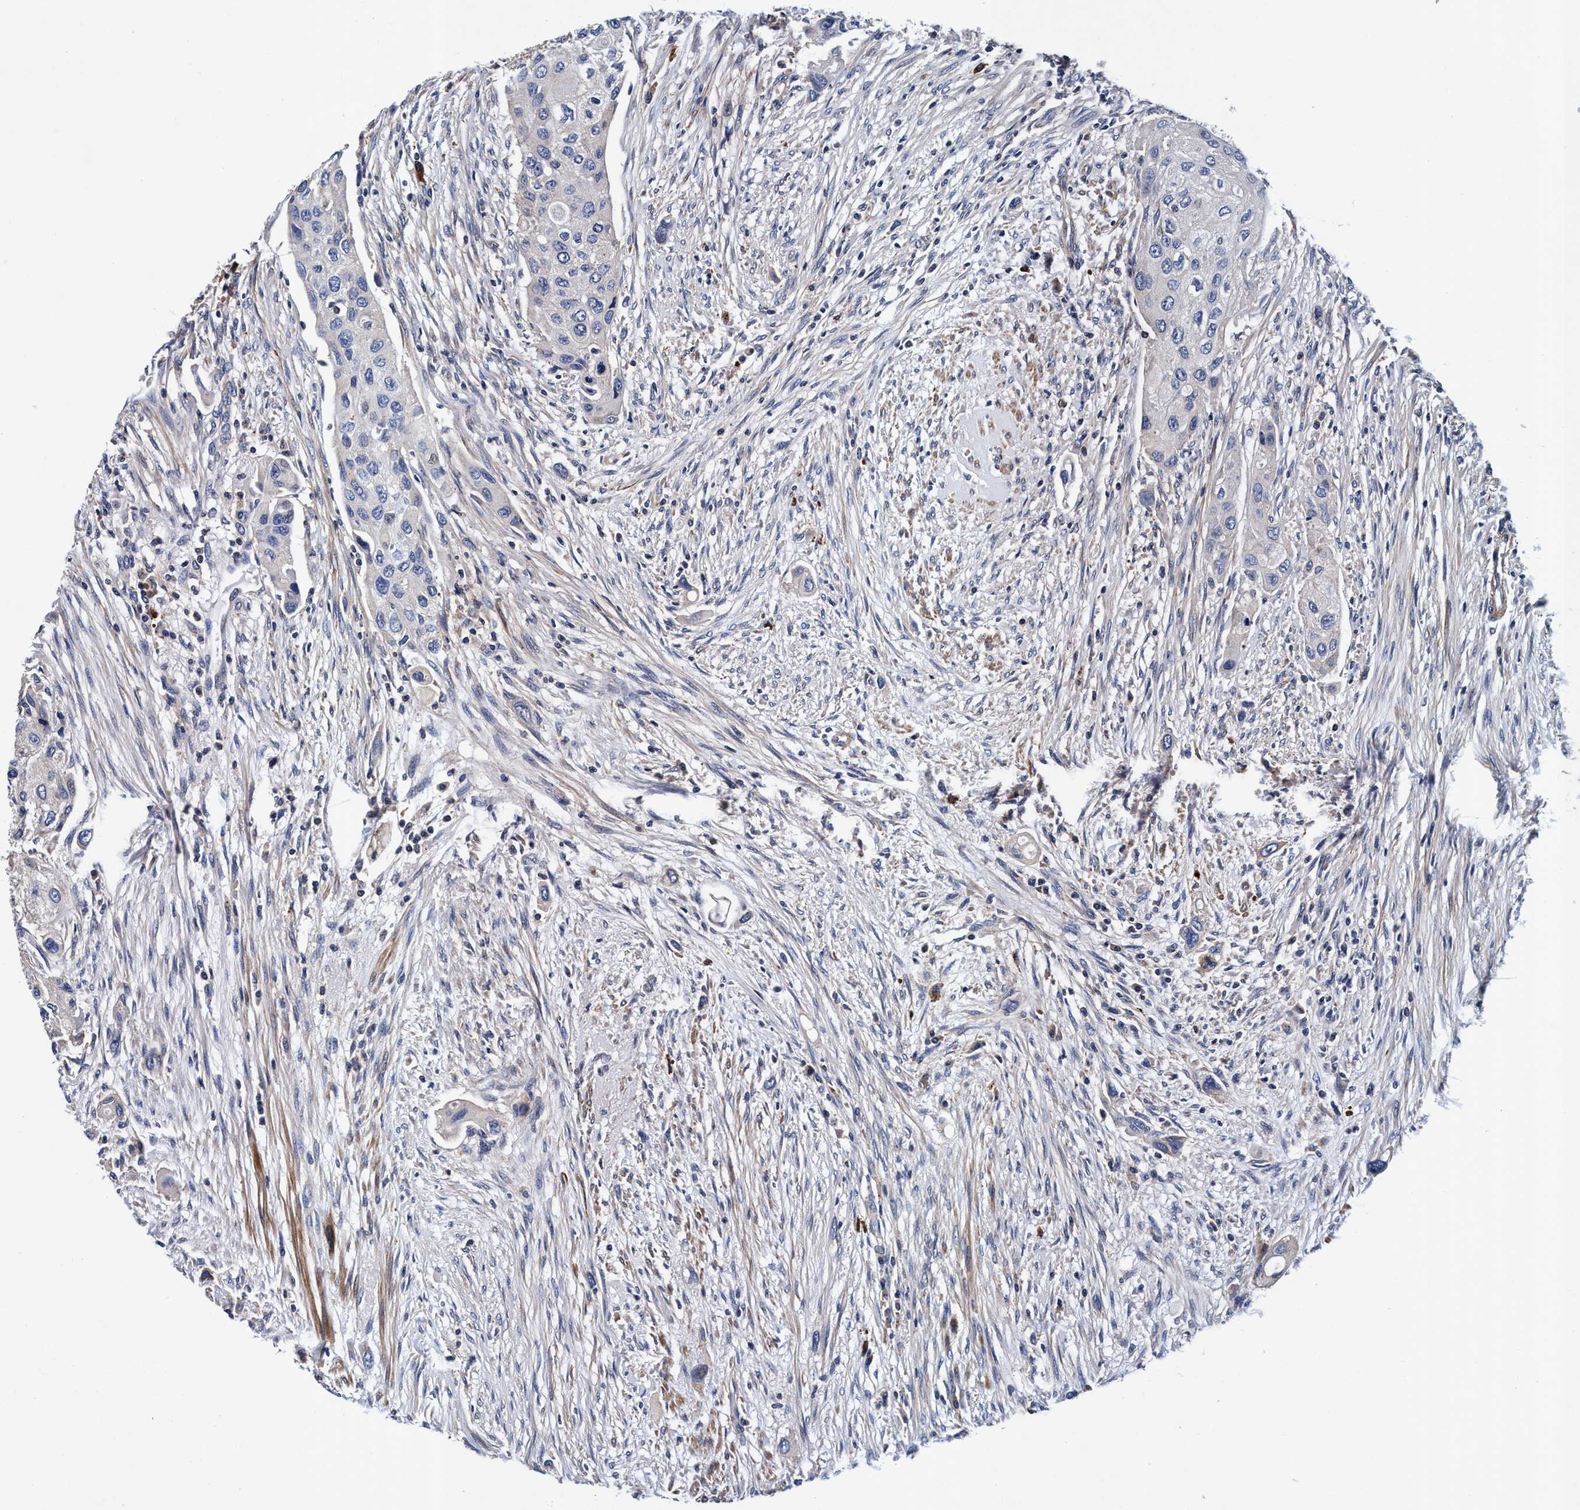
{"staining": {"intensity": "negative", "quantity": "none", "location": "none"}, "tissue": "urothelial cancer", "cell_type": "Tumor cells", "image_type": "cancer", "snomed": [{"axis": "morphology", "description": "Urothelial carcinoma, High grade"}, {"axis": "topography", "description": "Urinary bladder"}], "caption": "Immunohistochemistry (IHC) of high-grade urothelial carcinoma displays no positivity in tumor cells. The staining is performed using DAB (3,3'-diaminobenzidine) brown chromogen with nuclei counter-stained in using hematoxylin.", "gene": "RNF208", "patient": {"sex": "female", "age": 56}}